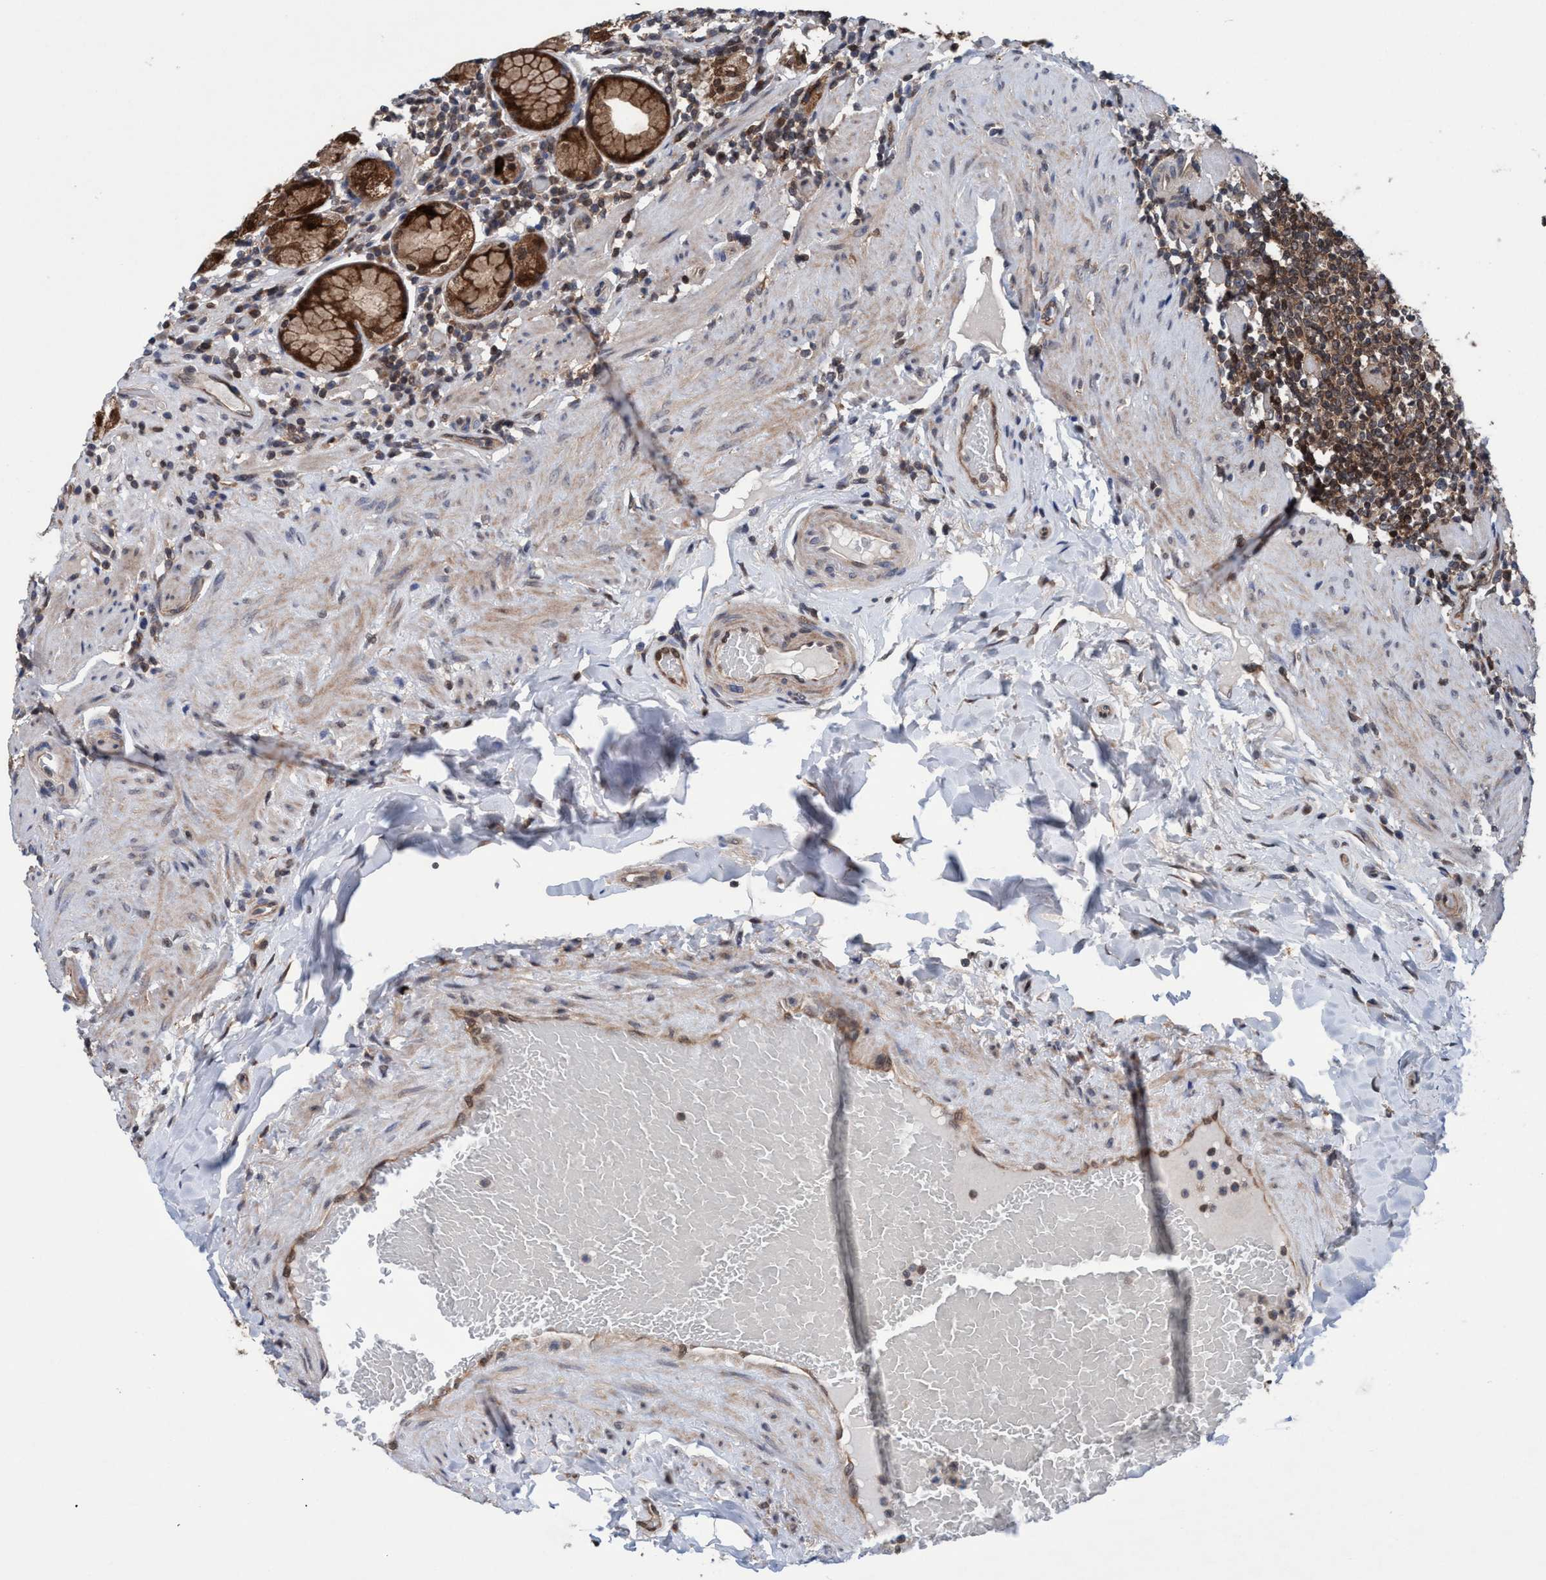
{"staining": {"intensity": "strong", "quantity": ">75%", "location": "cytoplasmic/membranous,nuclear"}, "tissue": "stomach", "cell_type": "Glandular cells", "image_type": "normal", "snomed": [{"axis": "morphology", "description": "Normal tissue, NOS"}, {"axis": "topography", "description": "Stomach, lower"}], "caption": "Normal stomach demonstrates strong cytoplasmic/membranous,nuclear positivity in approximately >75% of glandular cells.", "gene": "GLOD4", "patient": {"sex": "female", "age": 76}}